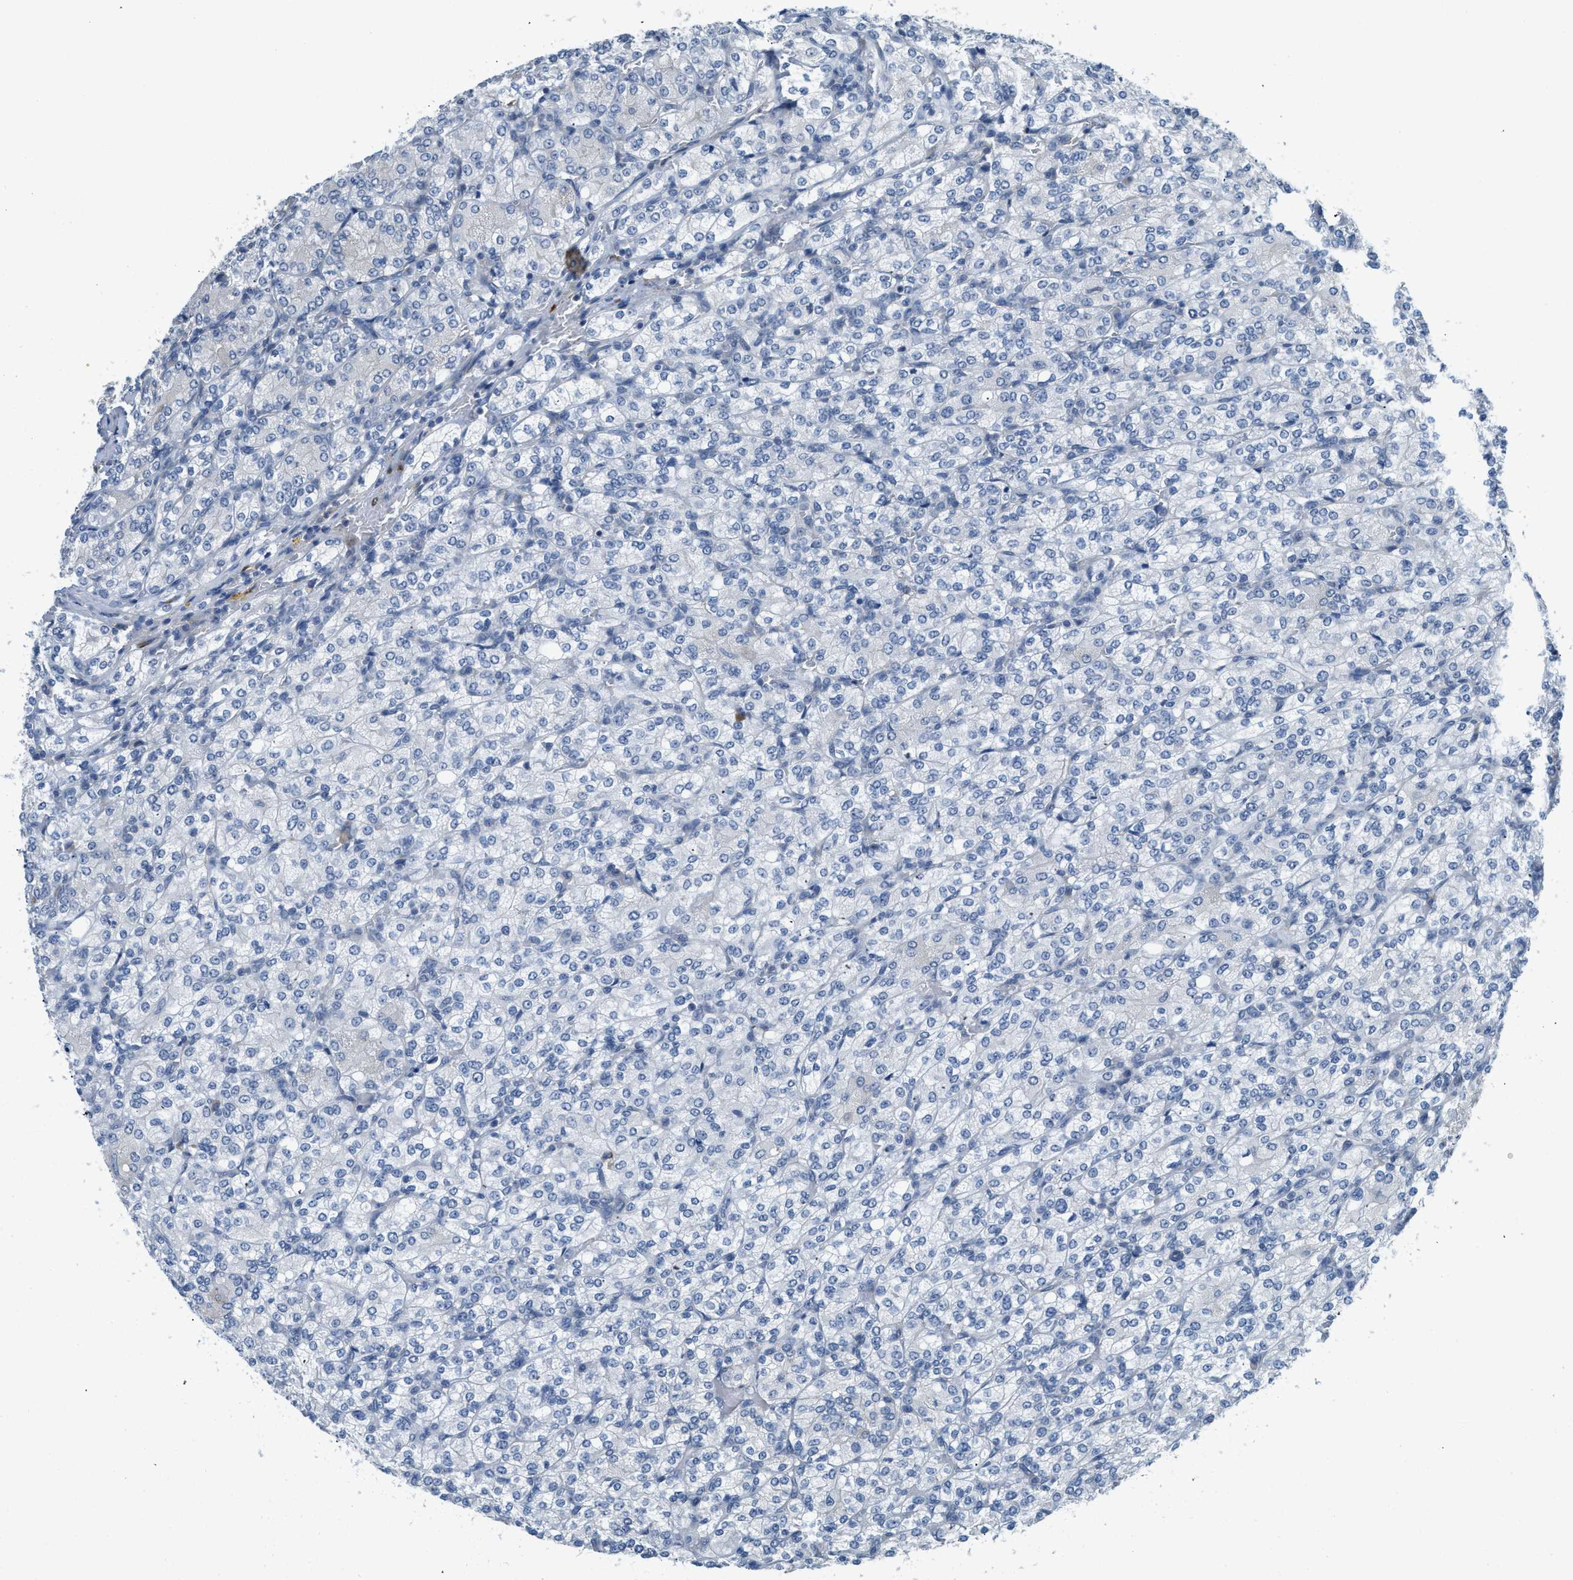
{"staining": {"intensity": "negative", "quantity": "none", "location": "none"}, "tissue": "renal cancer", "cell_type": "Tumor cells", "image_type": "cancer", "snomed": [{"axis": "morphology", "description": "Adenocarcinoma, NOS"}, {"axis": "topography", "description": "Kidney"}], "caption": "Histopathology image shows no protein staining in tumor cells of renal adenocarcinoma tissue.", "gene": "TMEM154", "patient": {"sex": "male", "age": 77}}